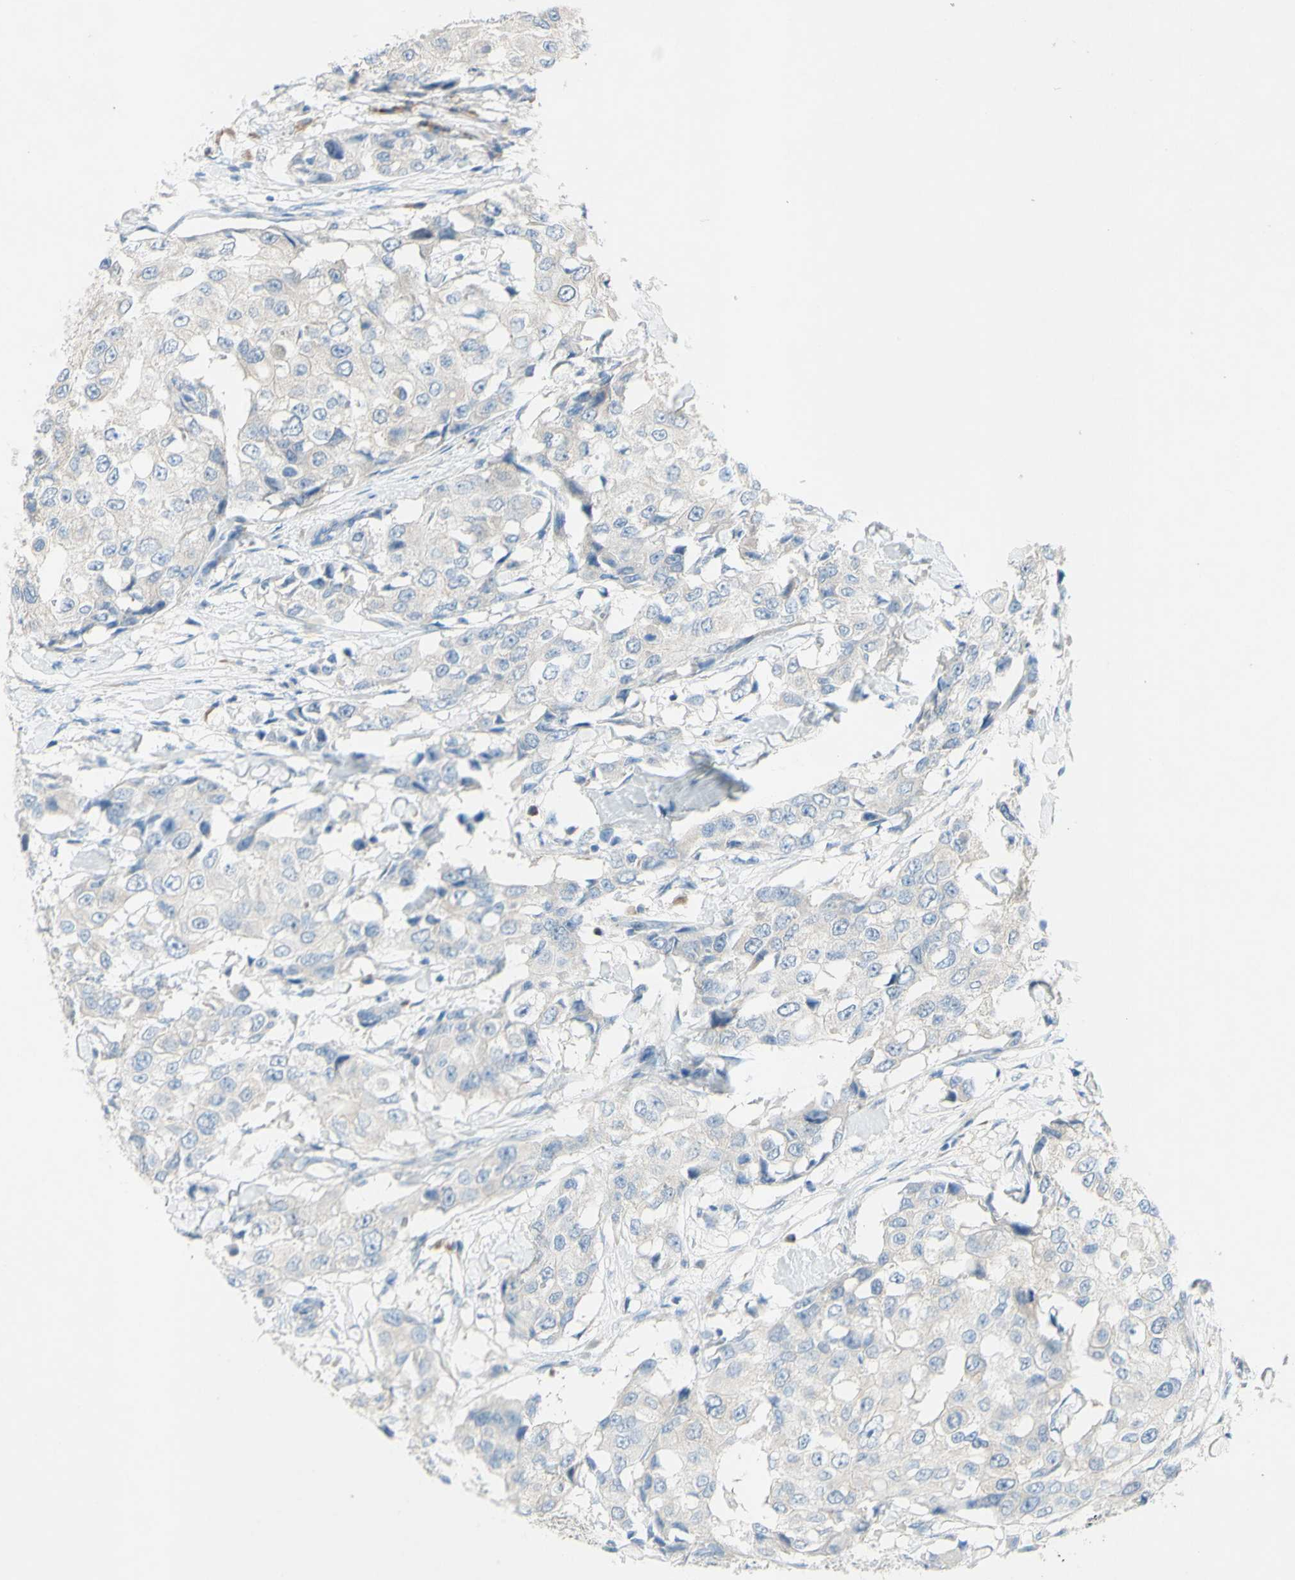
{"staining": {"intensity": "negative", "quantity": "none", "location": "none"}, "tissue": "breast cancer", "cell_type": "Tumor cells", "image_type": "cancer", "snomed": [{"axis": "morphology", "description": "Duct carcinoma"}, {"axis": "topography", "description": "Breast"}], "caption": "Protein analysis of breast infiltrating ductal carcinoma exhibits no significant staining in tumor cells.", "gene": "ACADL", "patient": {"sex": "female", "age": 27}}